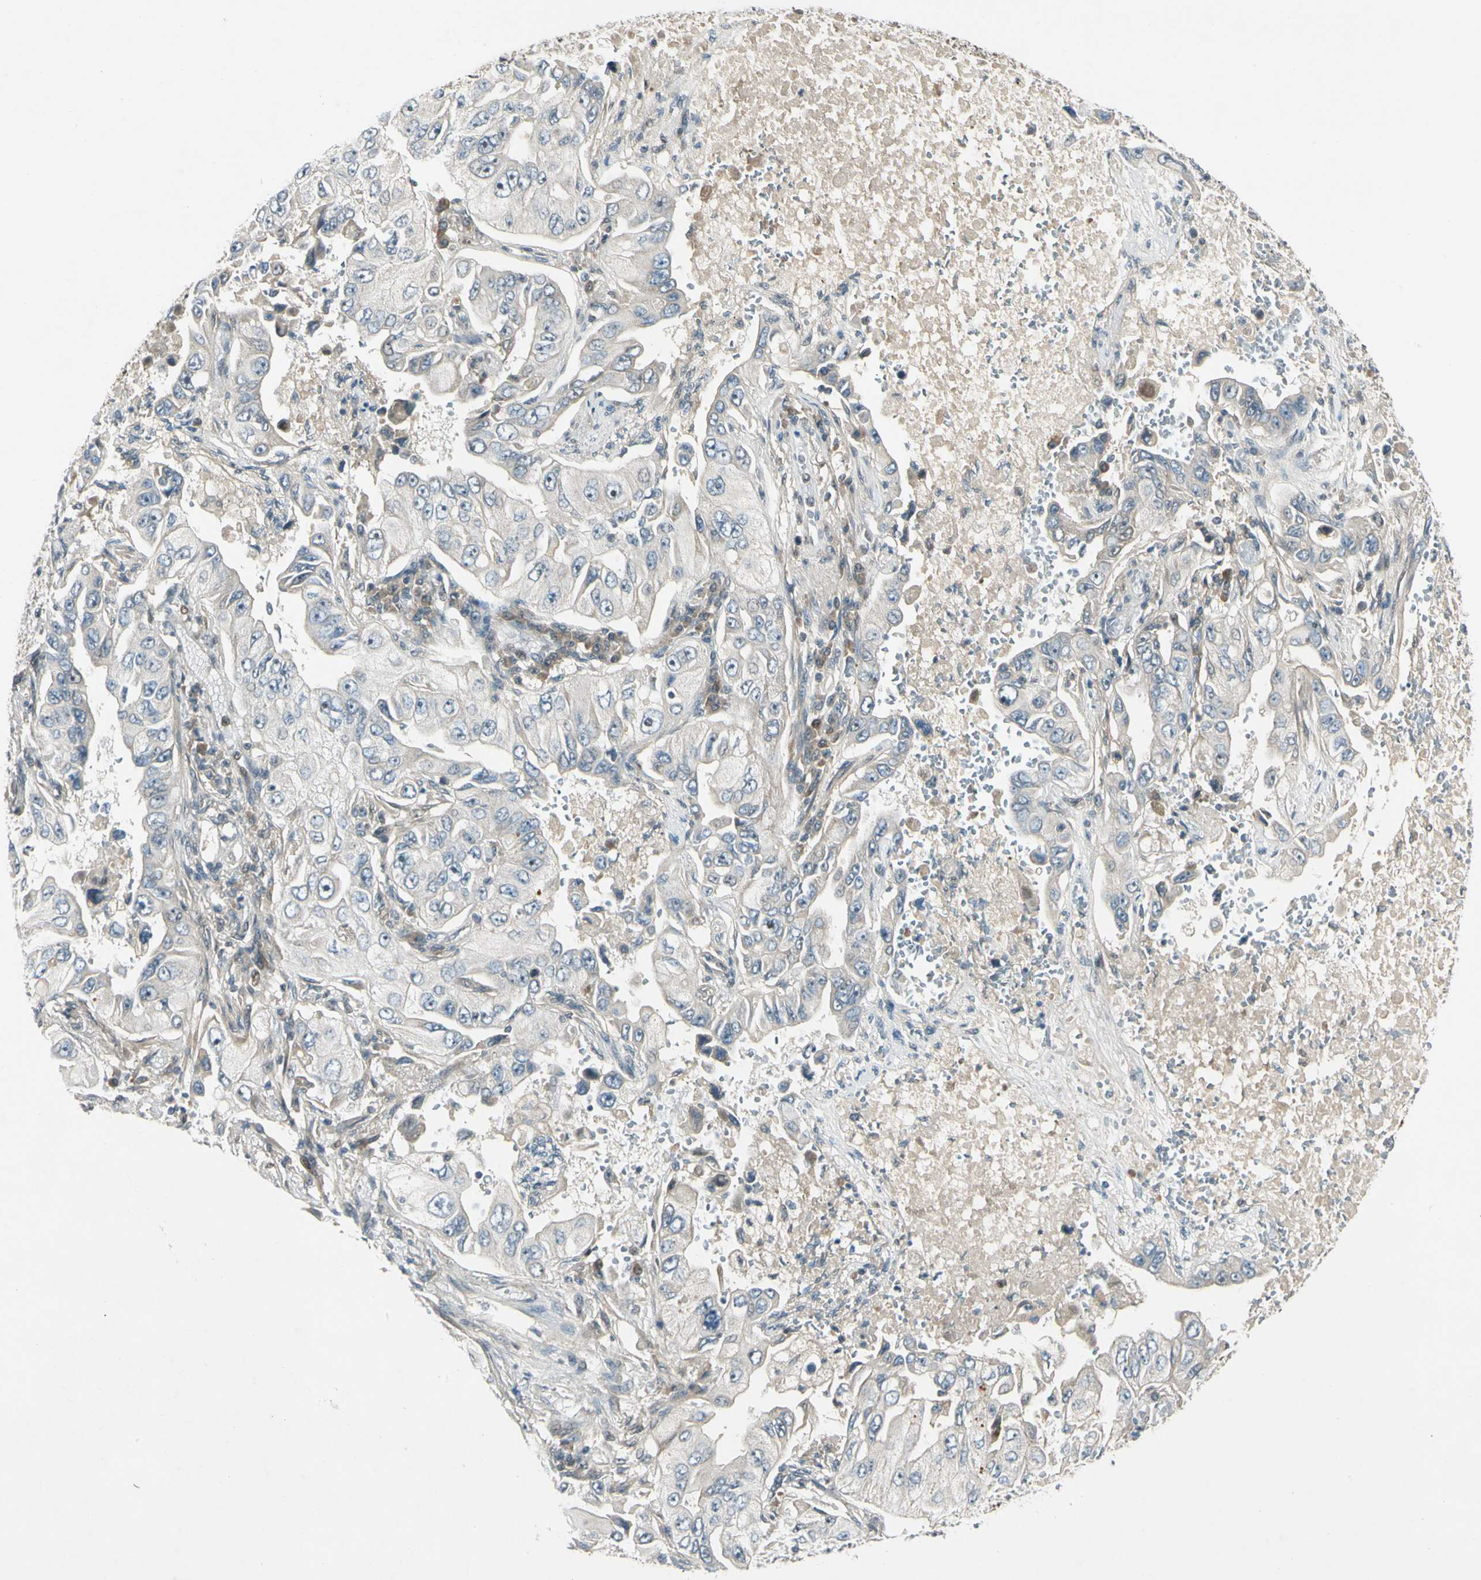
{"staining": {"intensity": "weak", "quantity": "<25%", "location": "cytoplasmic/membranous"}, "tissue": "lung cancer", "cell_type": "Tumor cells", "image_type": "cancer", "snomed": [{"axis": "morphology", "description": "Adenocarcinoma, NOS"}, {"axis": "topography", "description": "Lung"}], "caption": "This is an immunohistochemistry micrograph of lung adenocarcinoma. There is no positivity in tumor cells.", "gene": "GTF3A", "patient": {"sex": "male", "age": 84}}